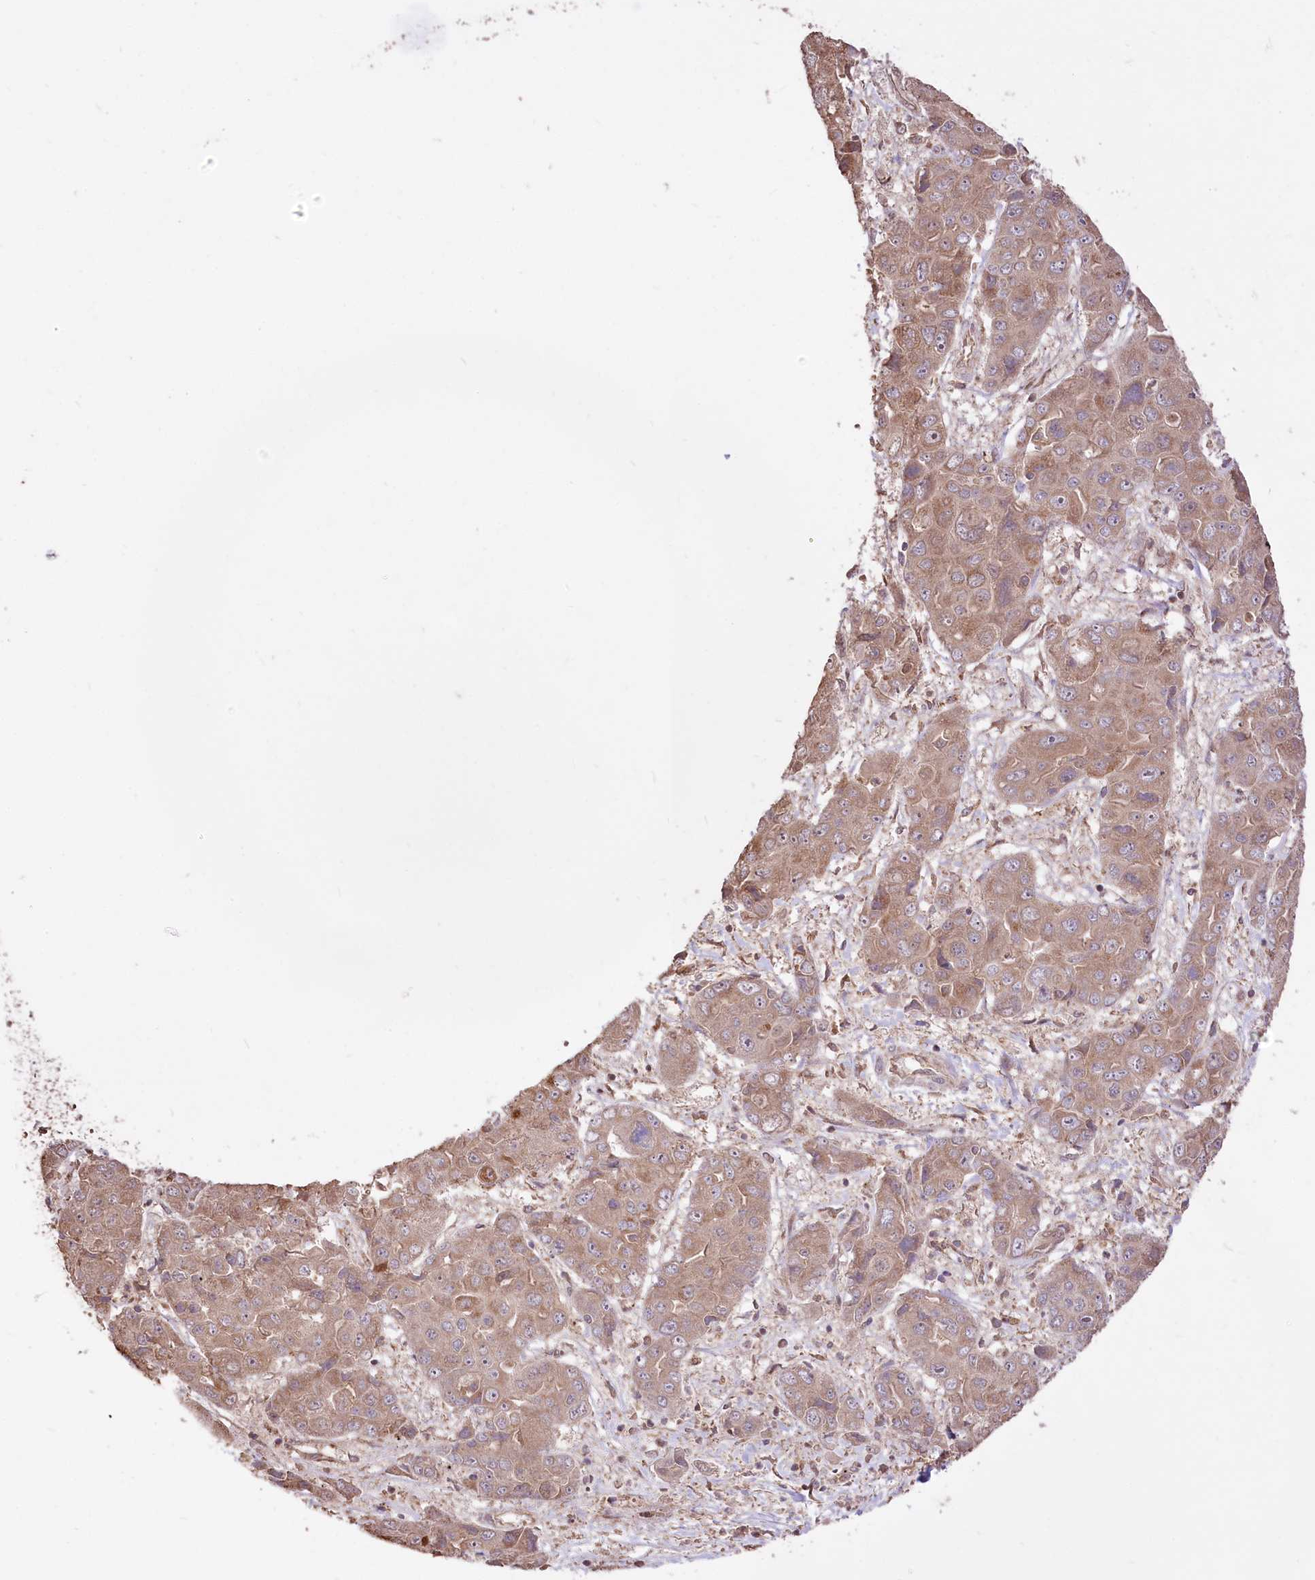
{"staining": {"intensity": "moderate", "quantity": "<25%", "location": "cytoplasmic/membranous"}, "tissue": "liver cancer", "cell_type": "Tumor cells", "image_type": "cancer", "snomed": [{"axis": "morphology", "description": "Cholangiocarcinoma"}, {"axis": "topography", "description": "Liver"}], "caption": "Liver cancer (cholangiocarcinoma) tissue reveals moderate cytoplasmic/membranous expression in approximately <25% of tumor cells", "gene": "XYLB", "patient": {"sex": "male", "age": 67}}